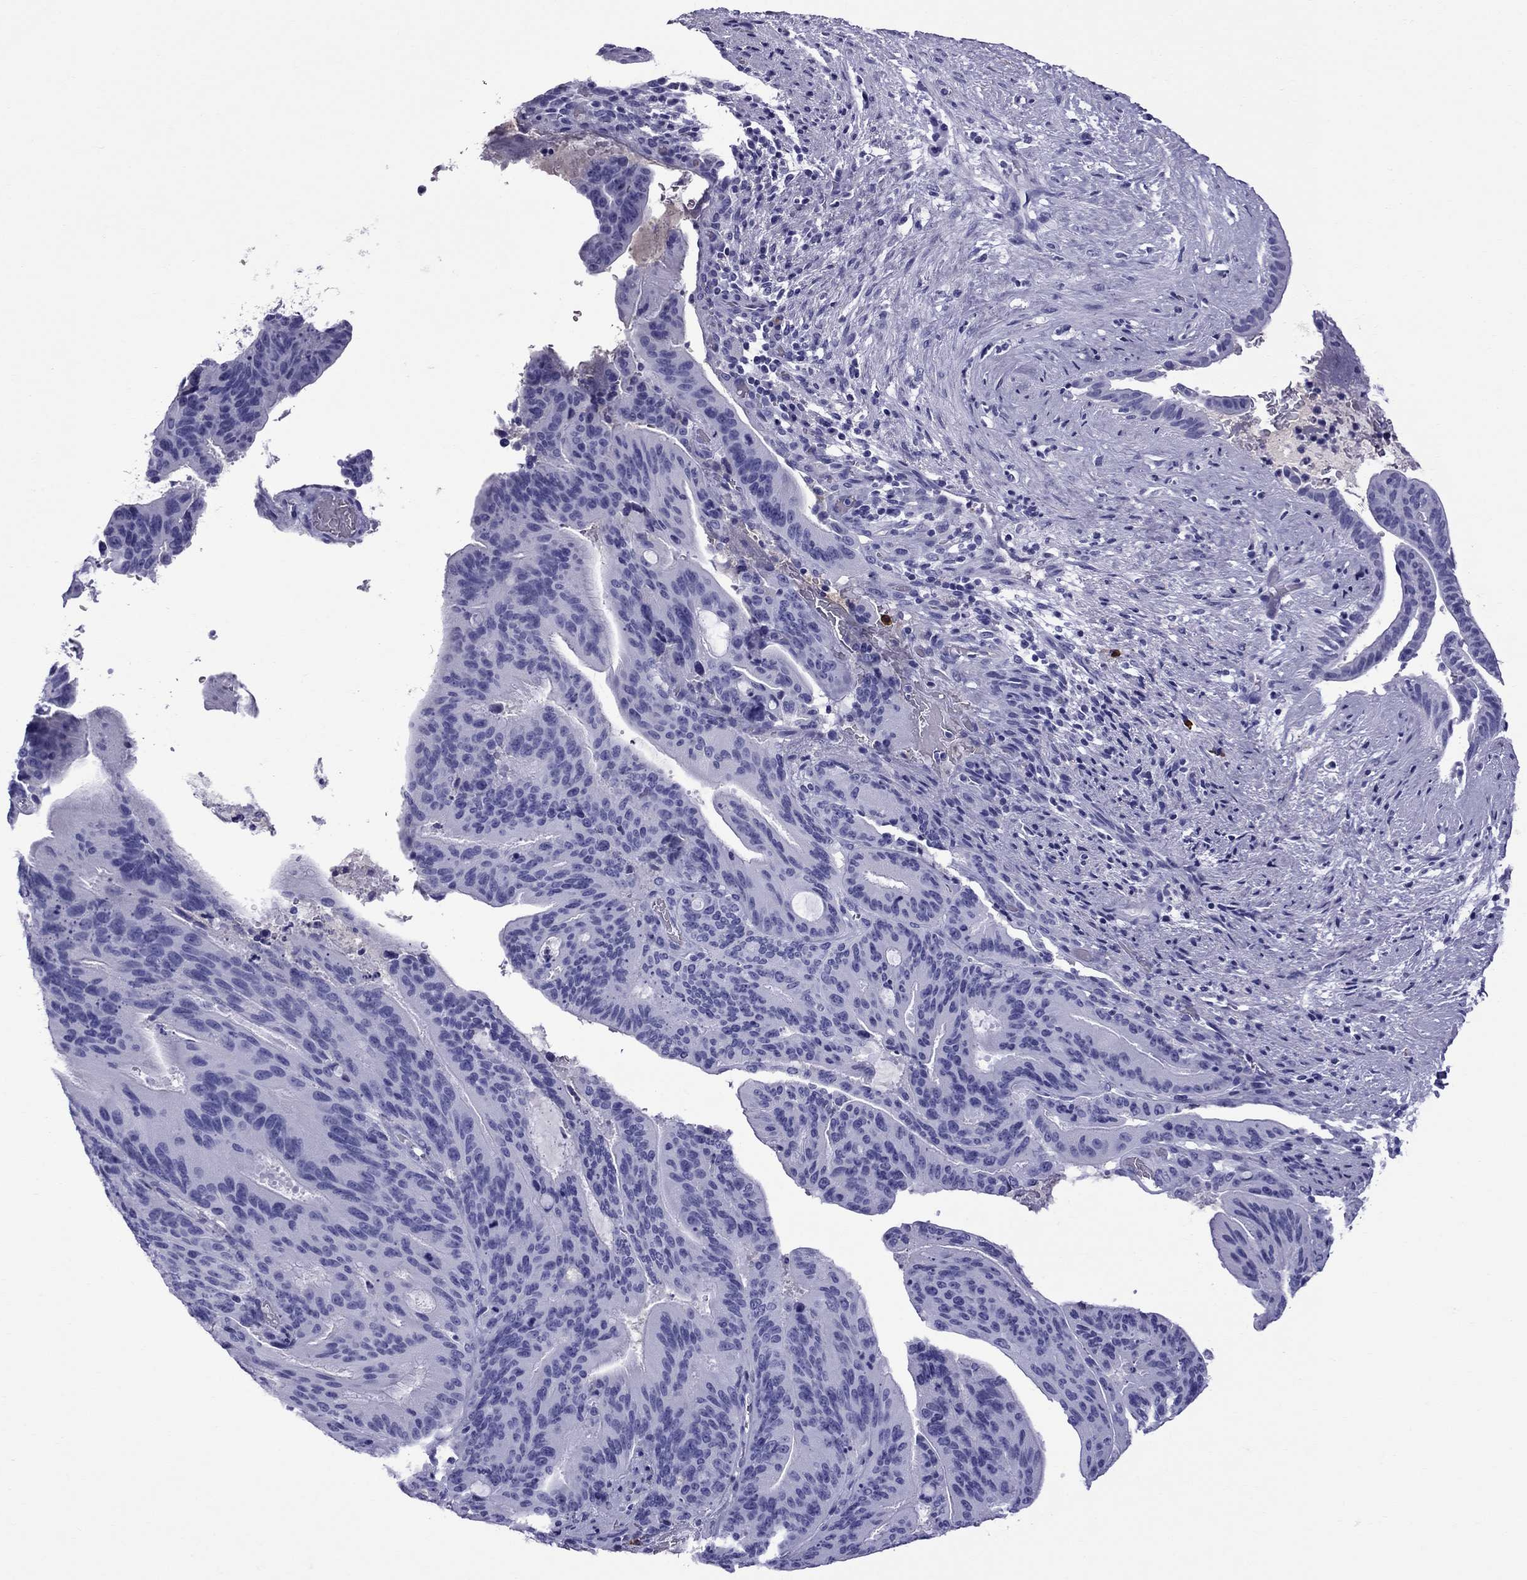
{"staining": {"intensity": "negative", "quantity": "none", "location": "none"}, "tissue": "liver cancer", "cell_type": "Tumor cells", "image_type": "cancer", "snomed": [{"axis": "morphology", "description": "Cholangiocarcinoma"}, {"axis": "topography", "description": "Liver"}], "caption": "This is an IHC histopathology image of human liver cholangiocarcinoma. There is no positivity in tumor cells.", "gene": "SCART1", "patient": {"sex": "female", "age": 73}}